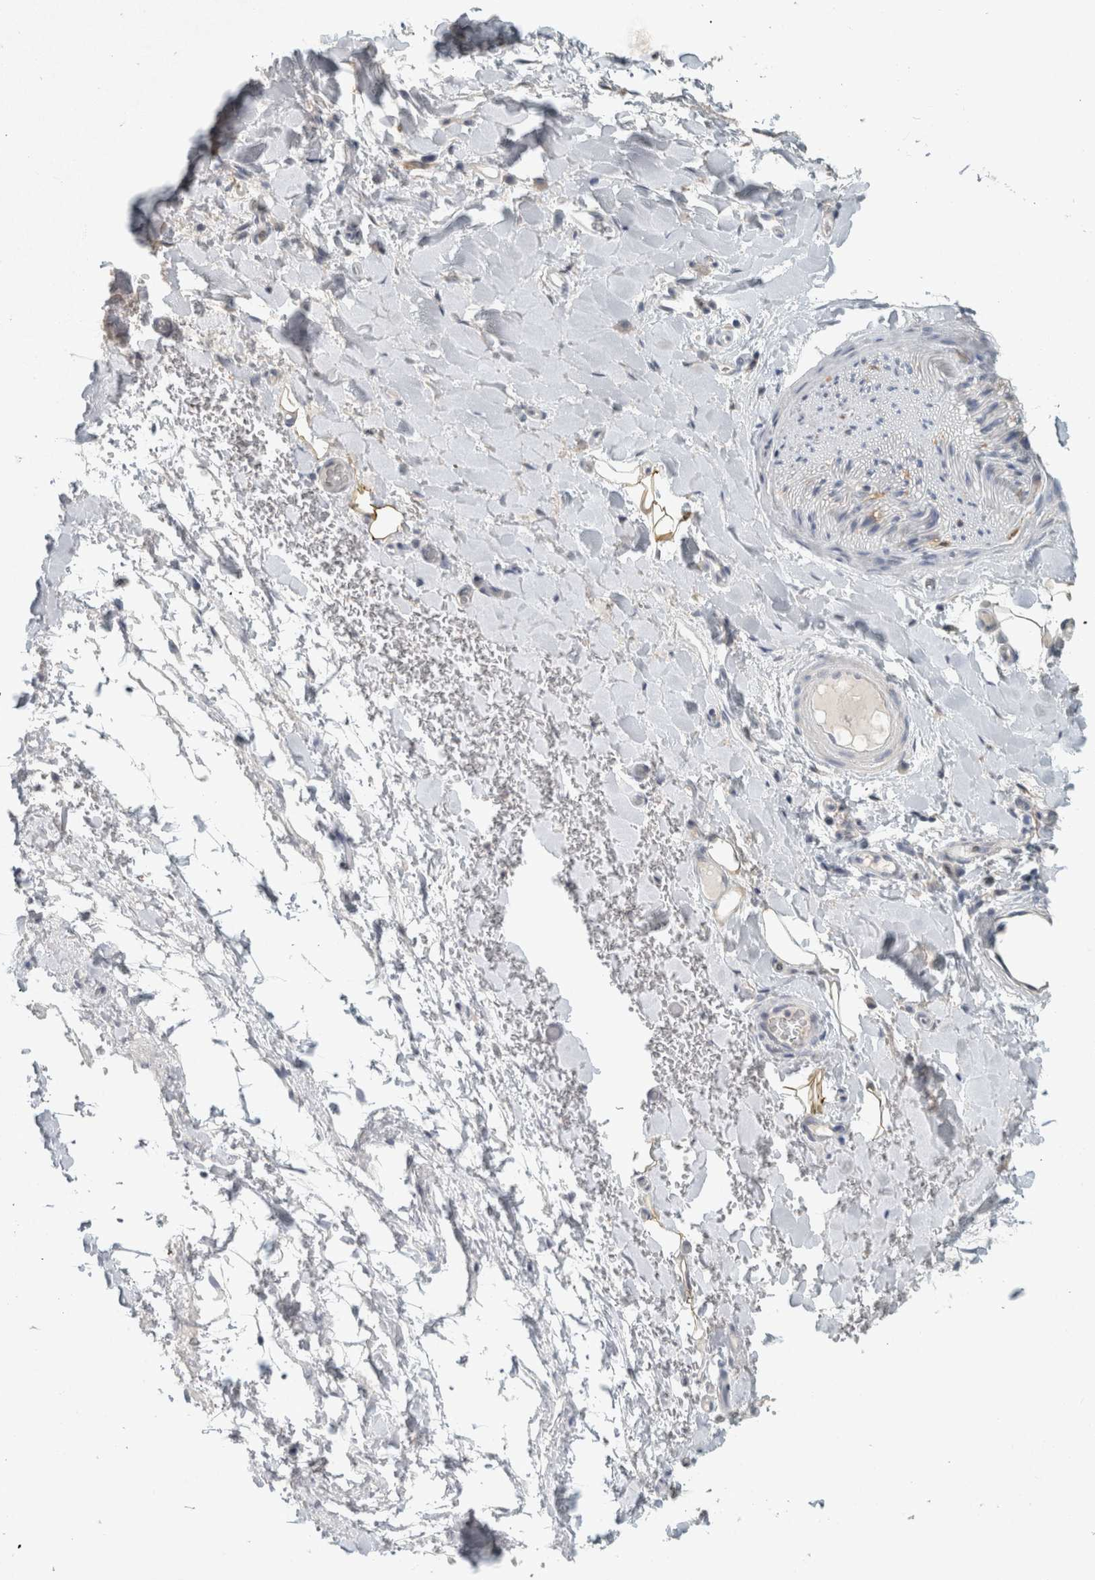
{"staining": {"intensity": "negative", "quantity": "none", "location": "none"}, "tissue": "adipose tissue", "cell_type": "Adipocytes", "image_type": "normal", "snomed": [{"axis": "morphology", "description": "Normal tissue, NOS"}, {"axis": "morphology", "description": "Adenocarcinoma, NOS"}, {"axis": "topography", "description": "Esophagus"}], "caption": "Immunohistochemical staining of benign human adipose tissue demonstrates no significant expression in adipocytes.", "gene": "SCIN", "patient": {"sex": "male", "age": 62}}